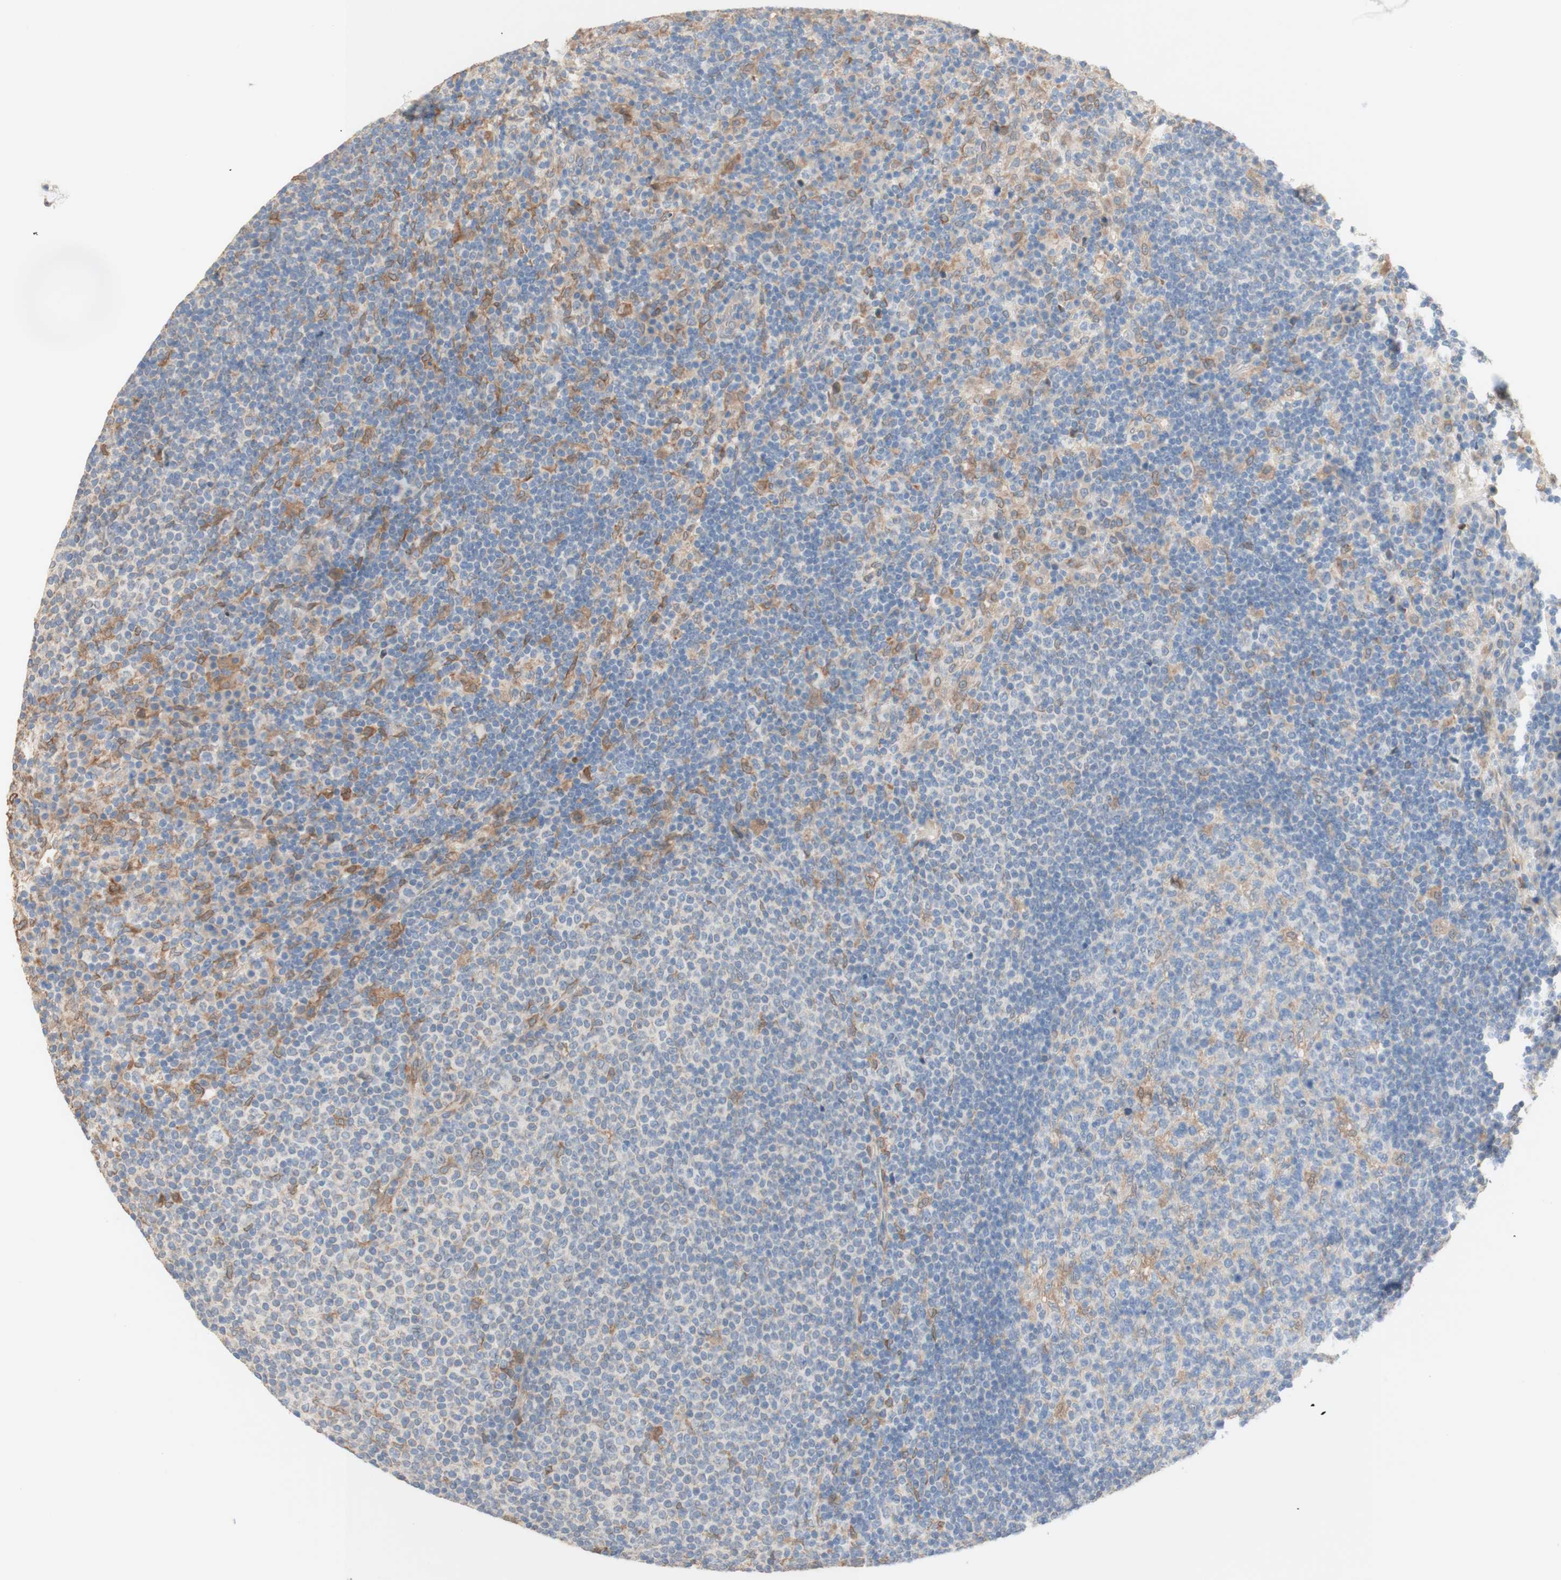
{"staining": {"intensity": "moderate", "quantity": "<25%", "location": "cytoplasmic/membranous"}, "tissue": "lymph node", "cell_type": "Germinal center cells", "image_type": "normal", "snomed": [{"axis": "morphology", "description": "Normal tissue, NOS"}, {"axis": "topography", "description": "Lymph node"}], "caption": "Brown immunohistochemical staining in benign lymph node shows moderate cytoplasmic/membranous positivity in approximately <25% of germinal center cells. The protein is shown in brown color, while the nuclei are stained blue.", "gene": "COMT", "patient": {"sex": "female", "age": 53}}